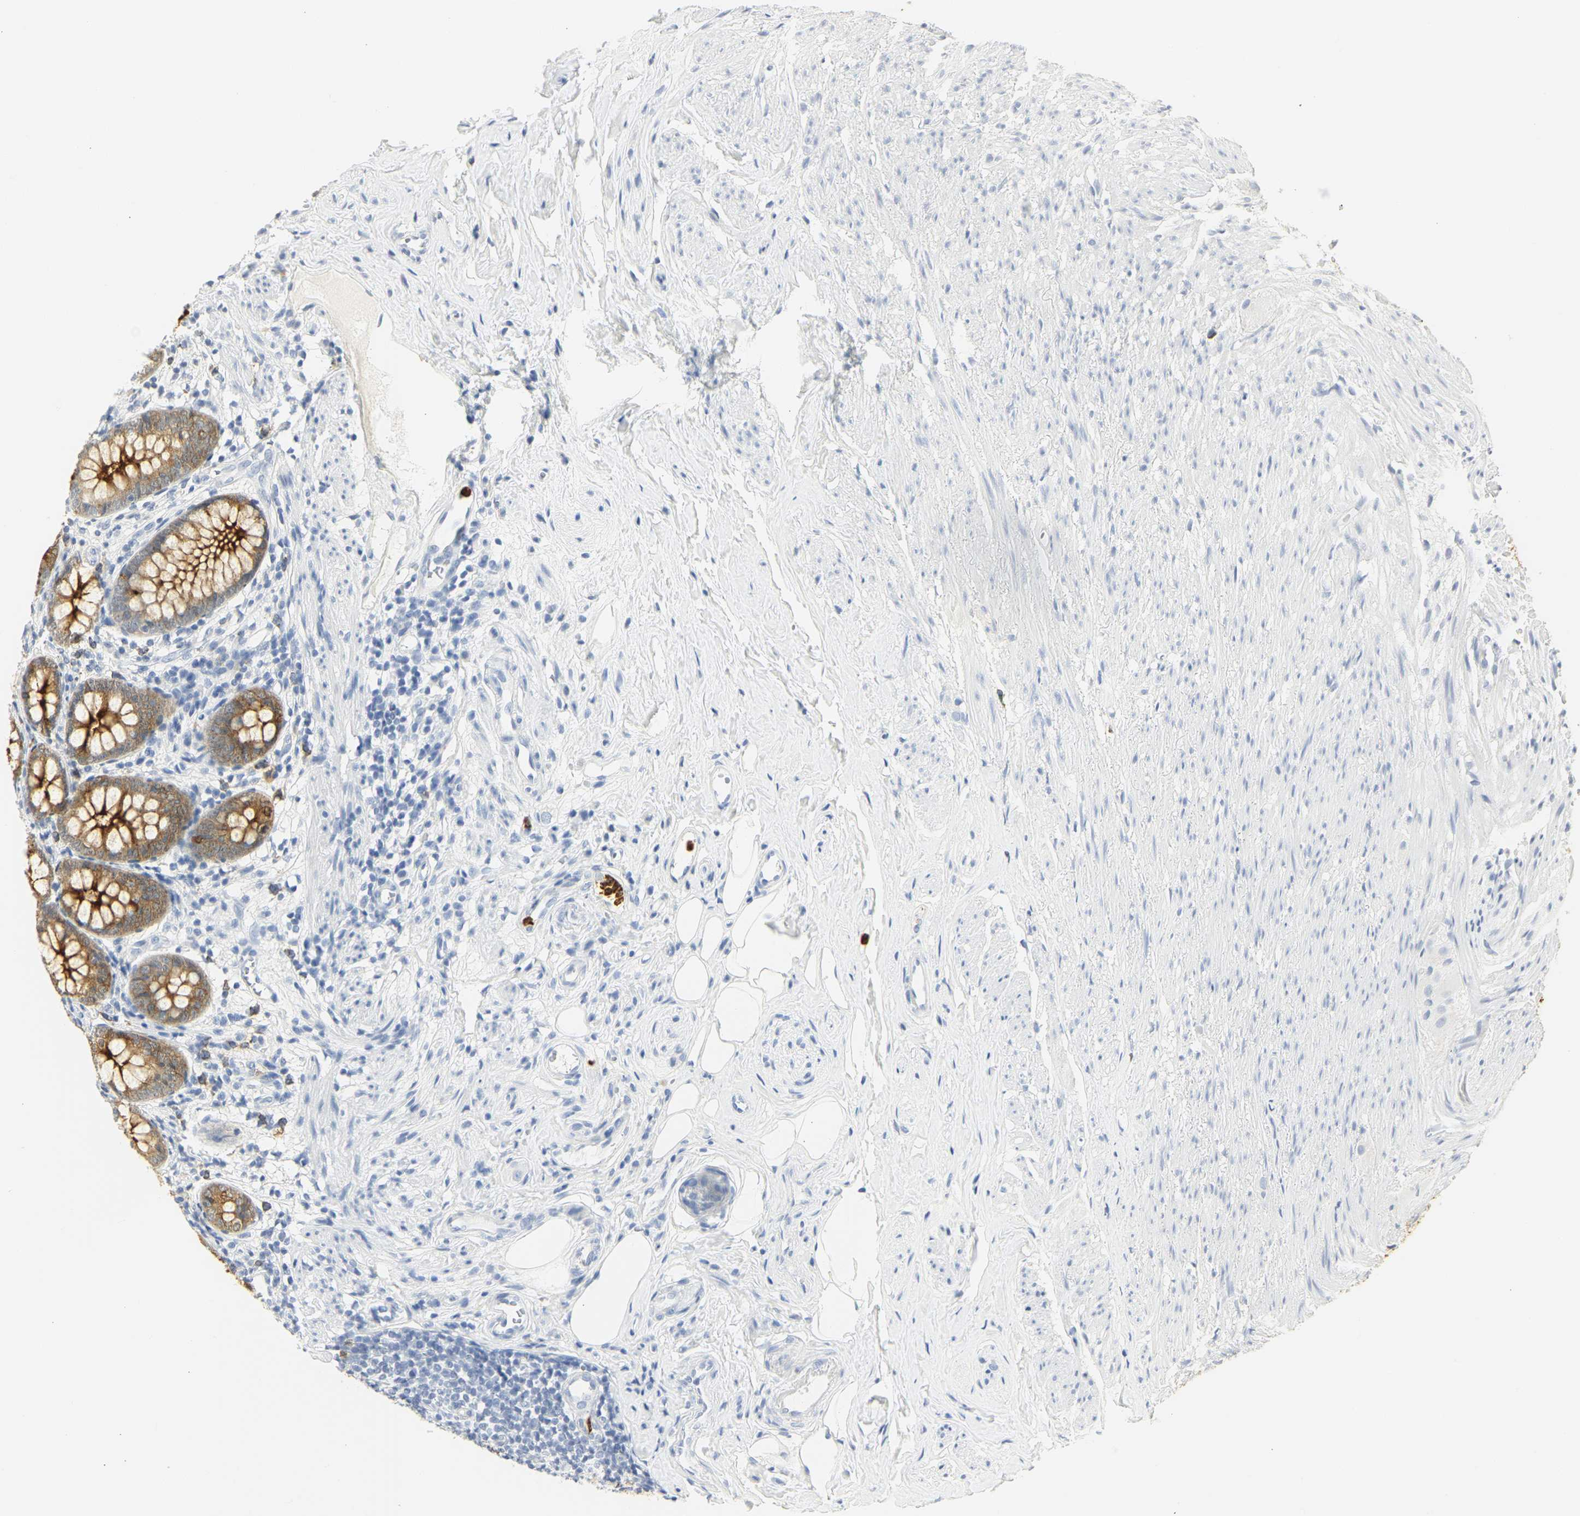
{"staining": {"intensity": "strong", "quantity": ">75%", "location": "cytoplasmic/membranous"}, "tissue": "appendix", "cell_type": "Glandular cells", "image_type": "normal", "snomed": [{"axis": "morphology", "description": "Normal tissue, NOS"}, {"axis": "topography", "description": "Appendix"}], "caption": "This is a photomicrograph of immunohistochemistry staining of normal appendix, which shows strong staining in the cytoplasmic/membranous of glandular cells.", "gene": "CEACAM5", "patient": {"sex": "female", "age": 77}}